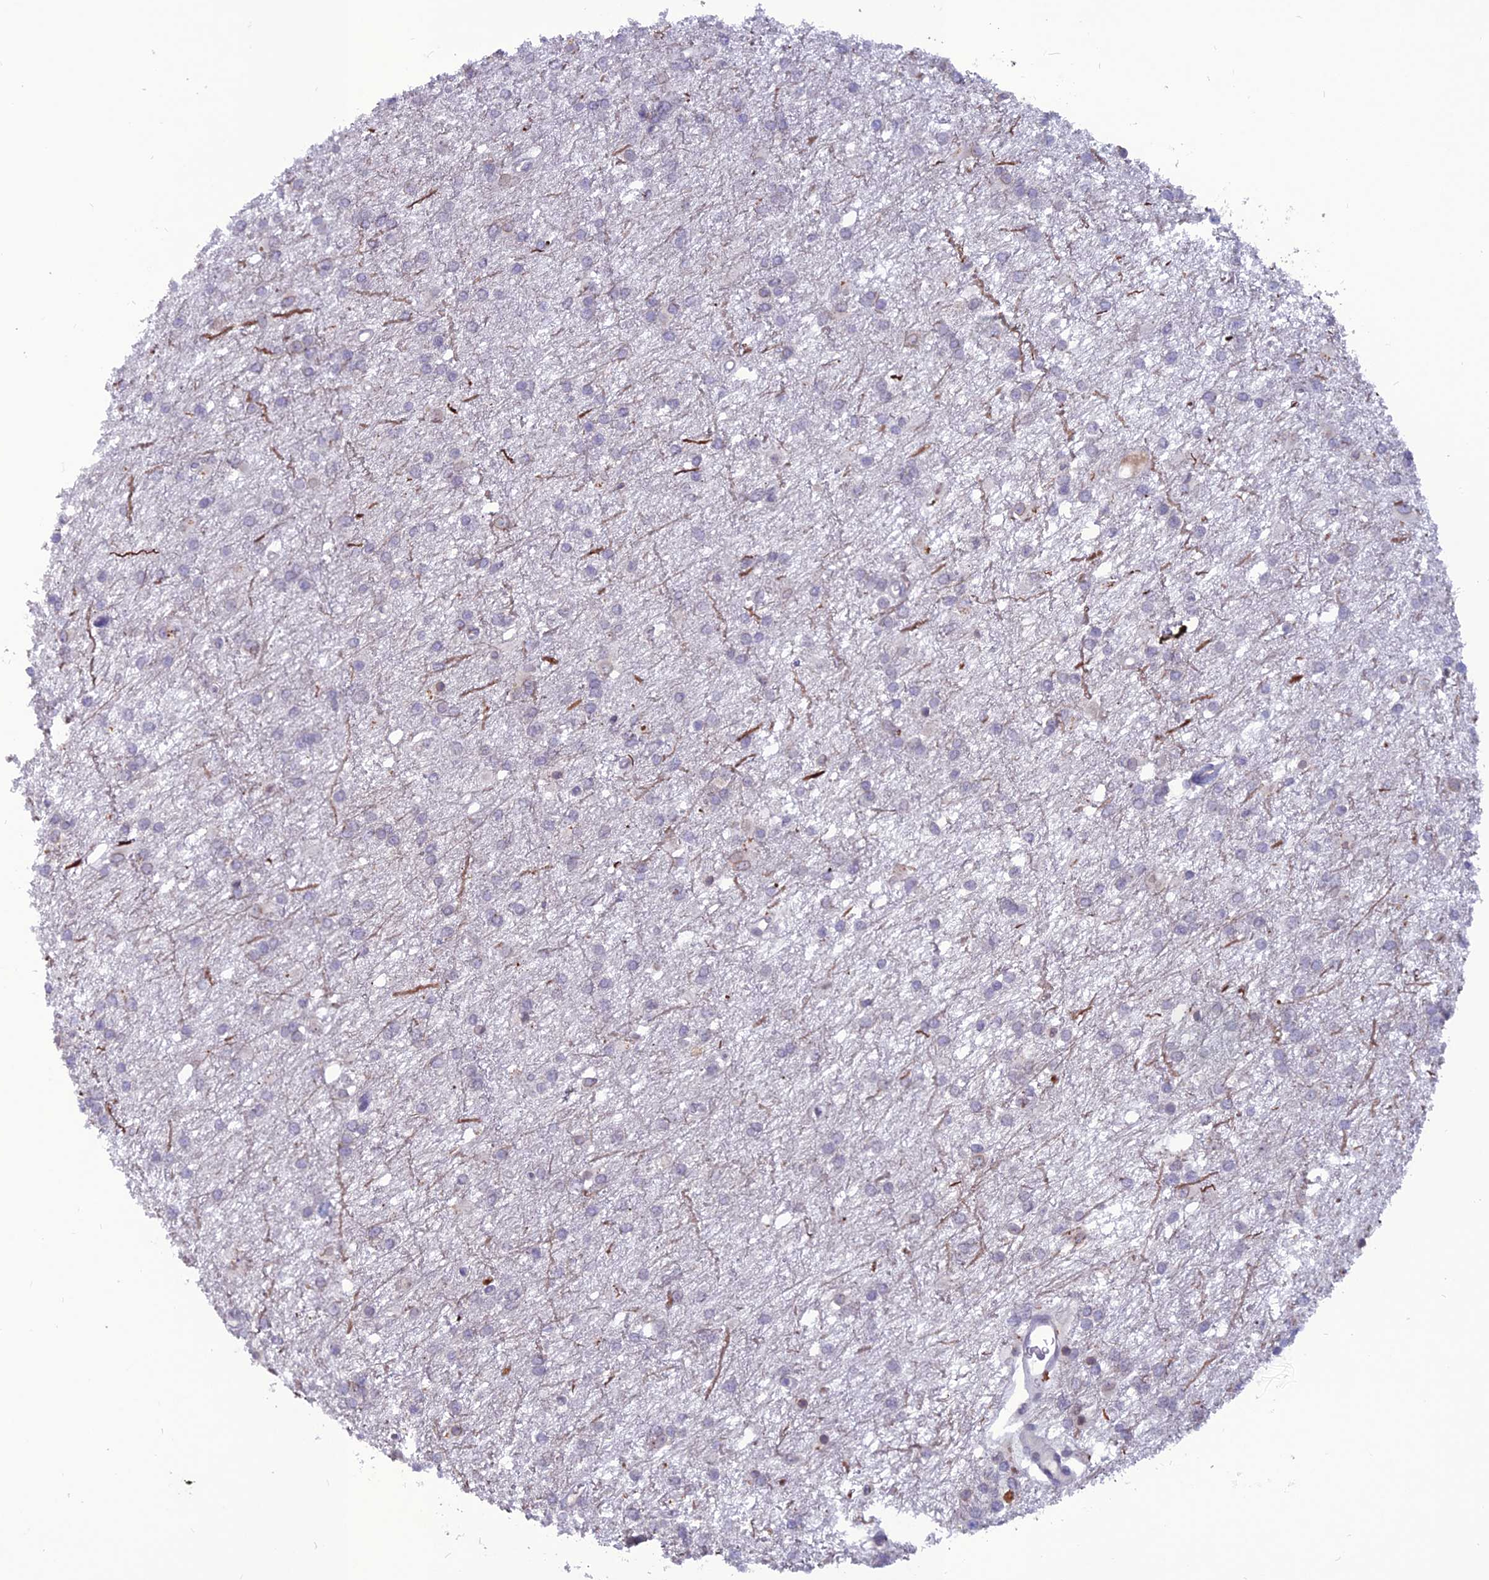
{"staining": {"intensity": "negative", "quantity": "none", "location": "none"}, "tissue": "glioma", "cell_type": "Tumor cells", "image_type": "cancer", "snomed": [{"axis": "morphology", "description": "Glioma, malignant, High grade"}, {"axis": "topography", "description": "Brain"}], "caption": "IHC micrograph of glioma stained for a protein (brown), which displays no positivity in tumor cells.", "gene": "WDR46", "patient": {"sex": "female", "age": 50}}